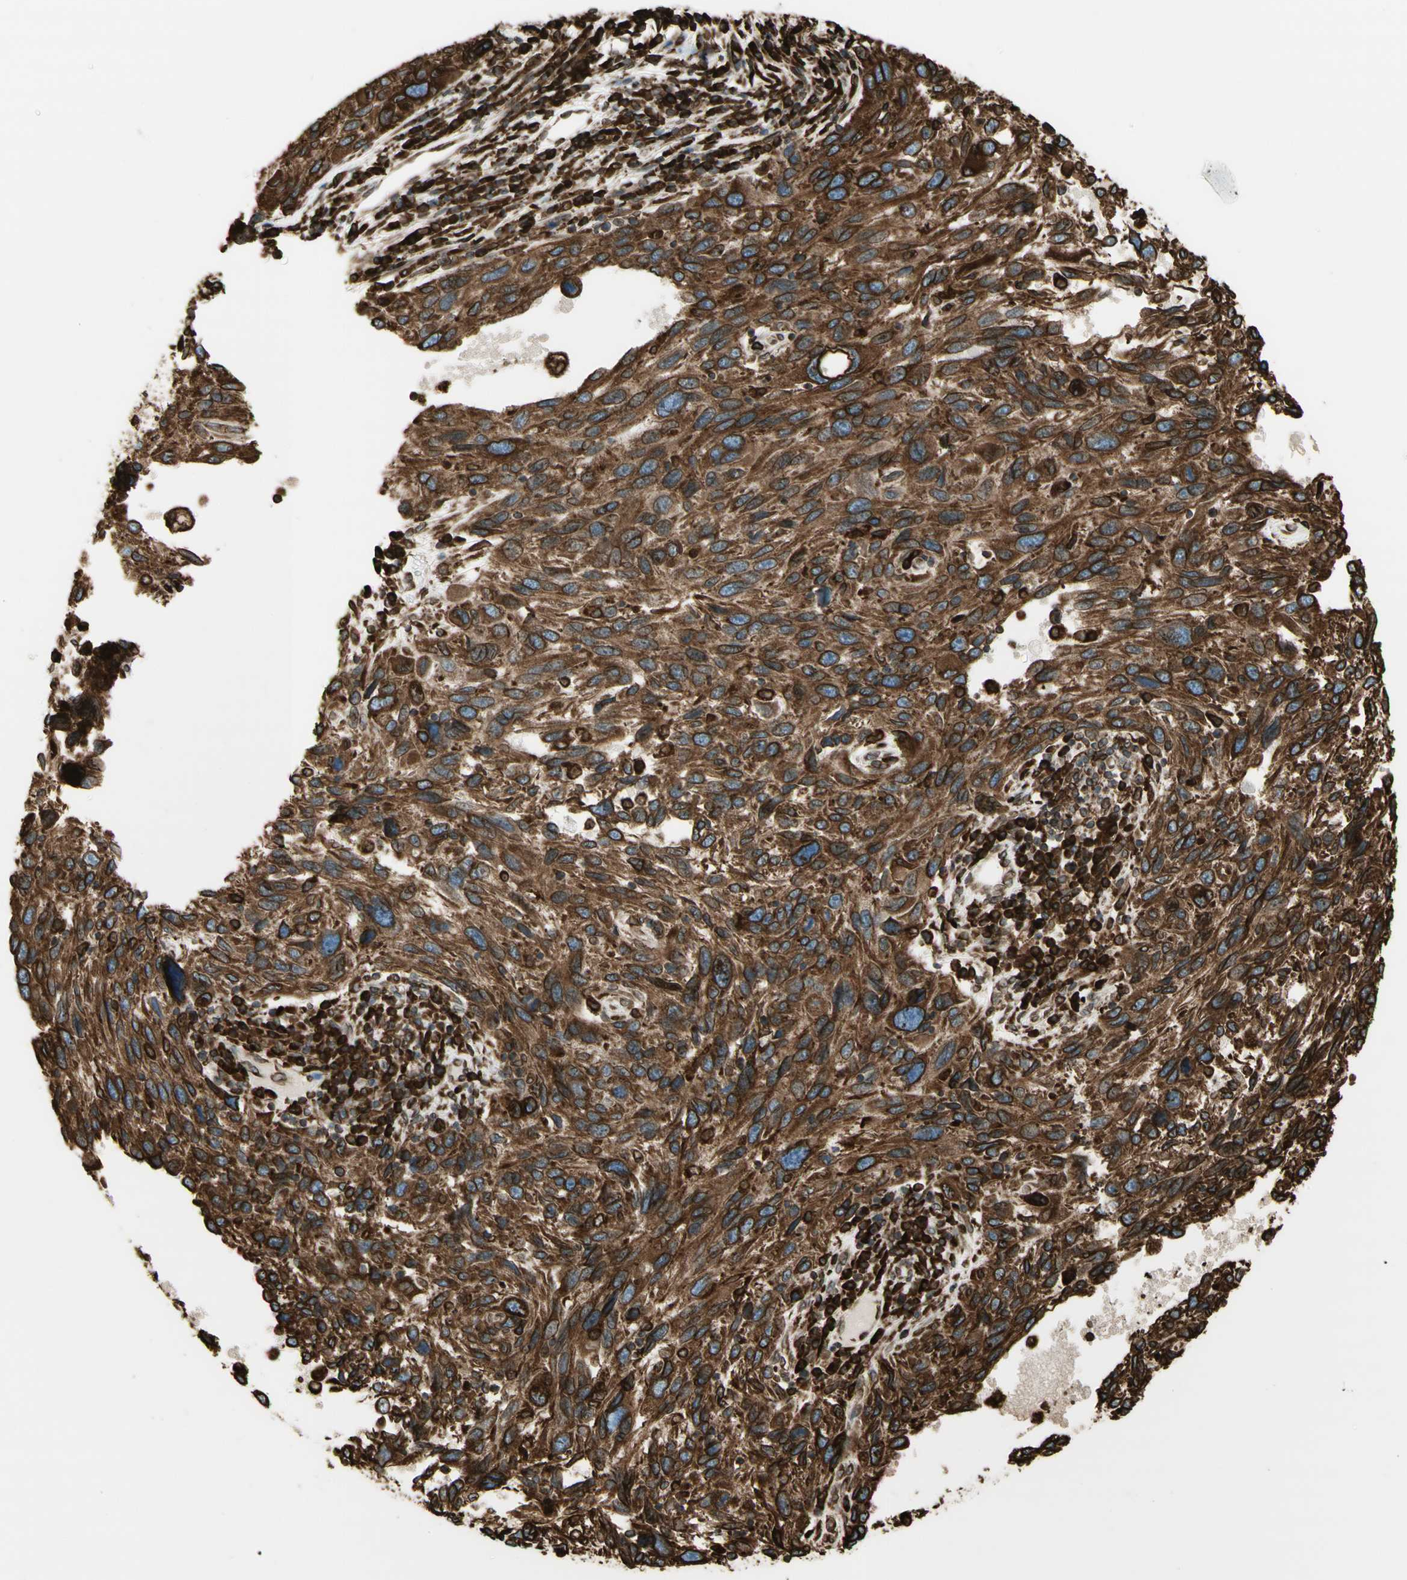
{"staining": {"intensity": "strong", "quantity": ">75%", "location": "cytoplasmic/membranous"}, "tissue": "melanoma", "cell_type": "Tumor cells", "image_type": "cancer", "snomed": [{"axis": "morphology", "description": "Malignant melanoma, NOS"}, {"axis": "topography", "description": "Skin"}], "caption": "Human malignant melanoma stained with a protein marker exhibits strong staining in tumor cells.", "gene": "CANX", "patient": {"sex": "male", "age": 53}}